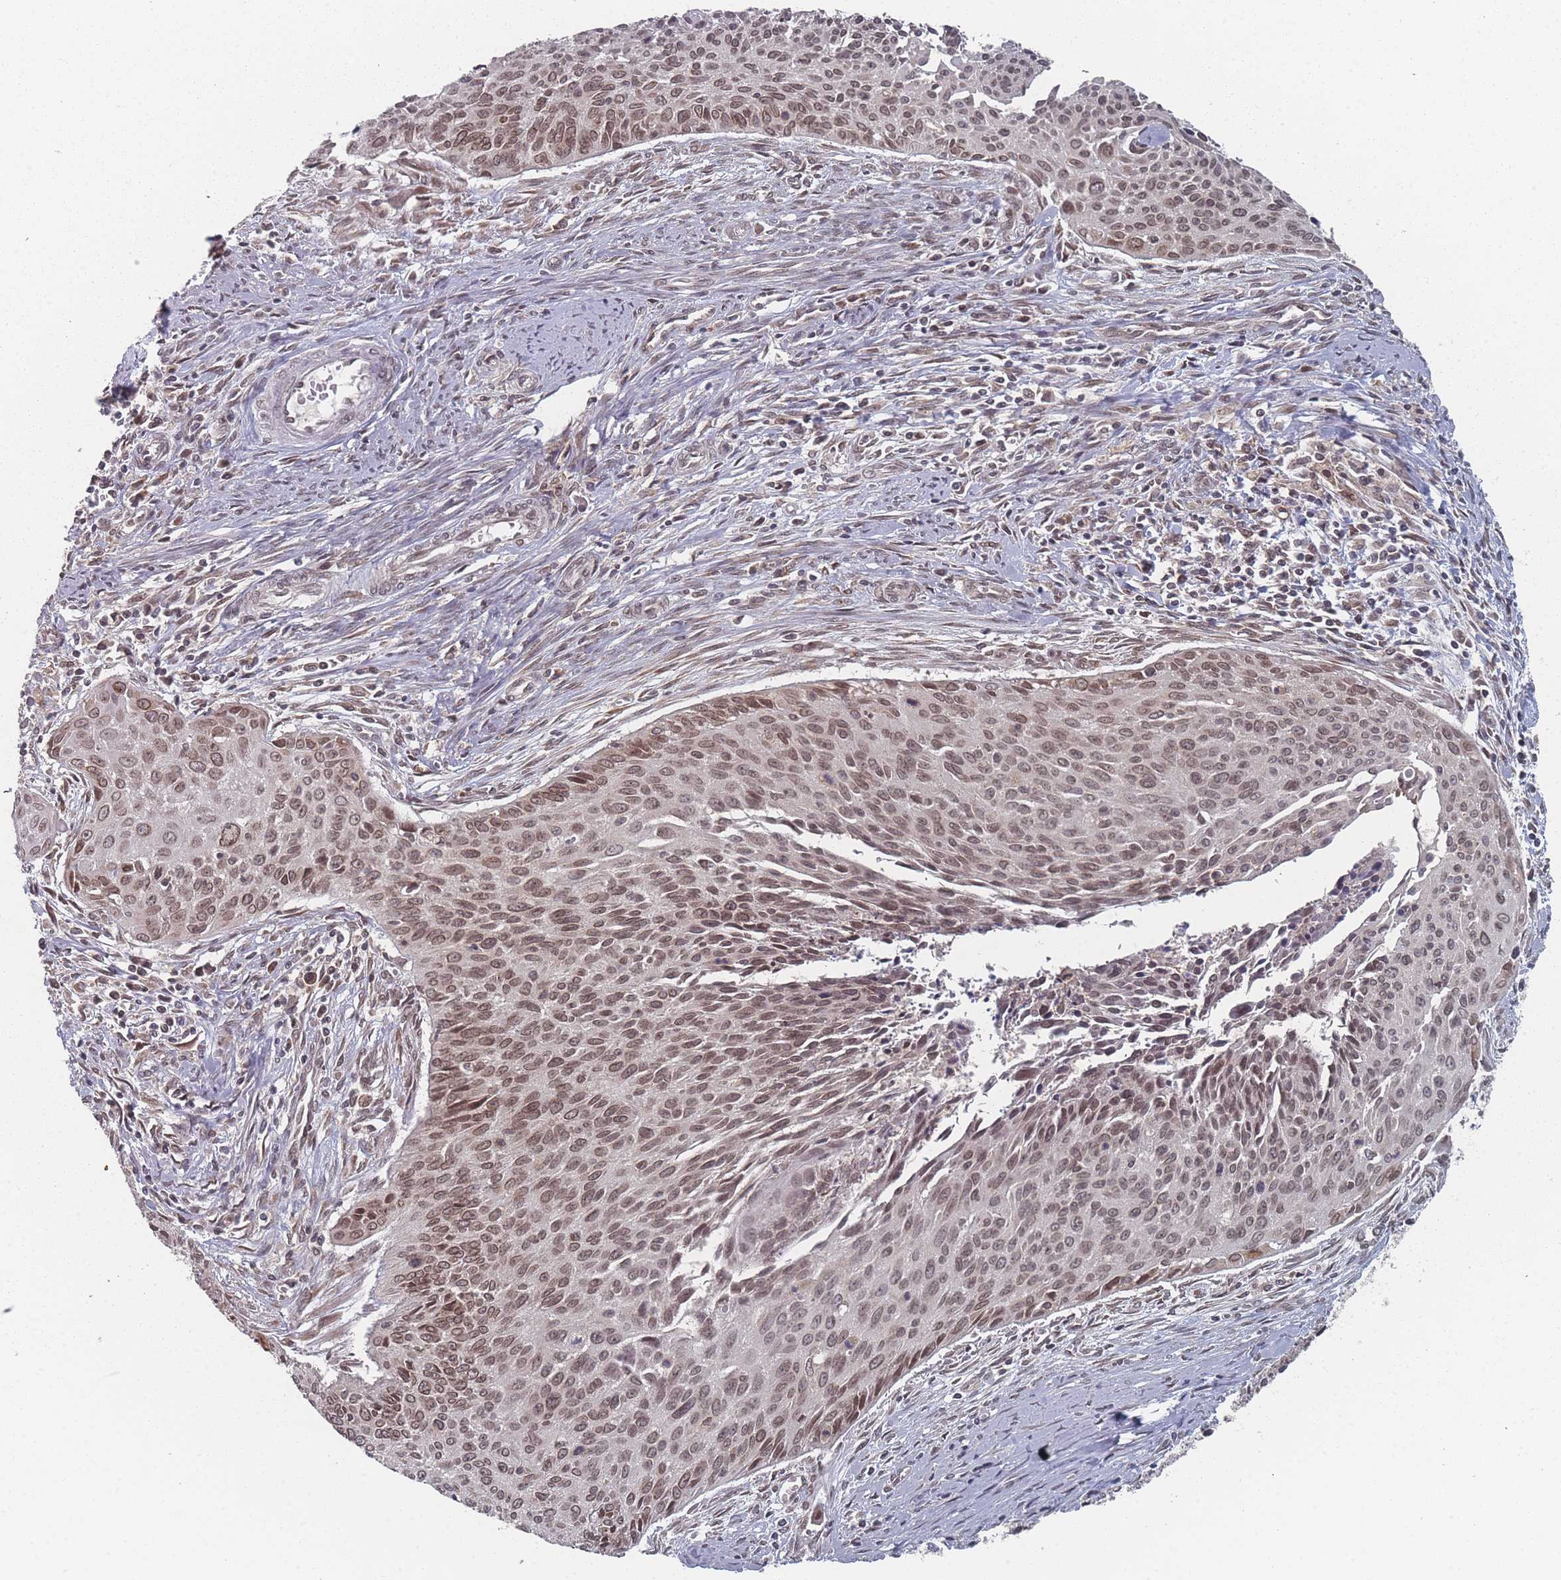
{"staining": {"intensity": "moderate", "quantity": ">75%", "location": "cytoplasmic/membranous,nuclear"}, "tissue": "cervical cancer", "cell_type": "Tumor cells", "image_type": "cancer", "snomed": [{"axis": "morphology", "description": "Squamous cell carcinoma, NOS"}, {"axis": "topography", "description": "Cervix"}], "caption": "Cervical cancer (squamous cell carcinoma) was stained to show a protein in brown. There is medium levels of moderate cytoplasmic/membranous and nuclear staining in approximately >75% of tumor cells. The protein is stained brown, and the nuclei are stained in blue (DAB (3,3'-diaminobenzidine) IHC with brightfield microscopy, high magnification).", "gene": "TBC1D25", "patient": {"sex": "female", "age": 55}}